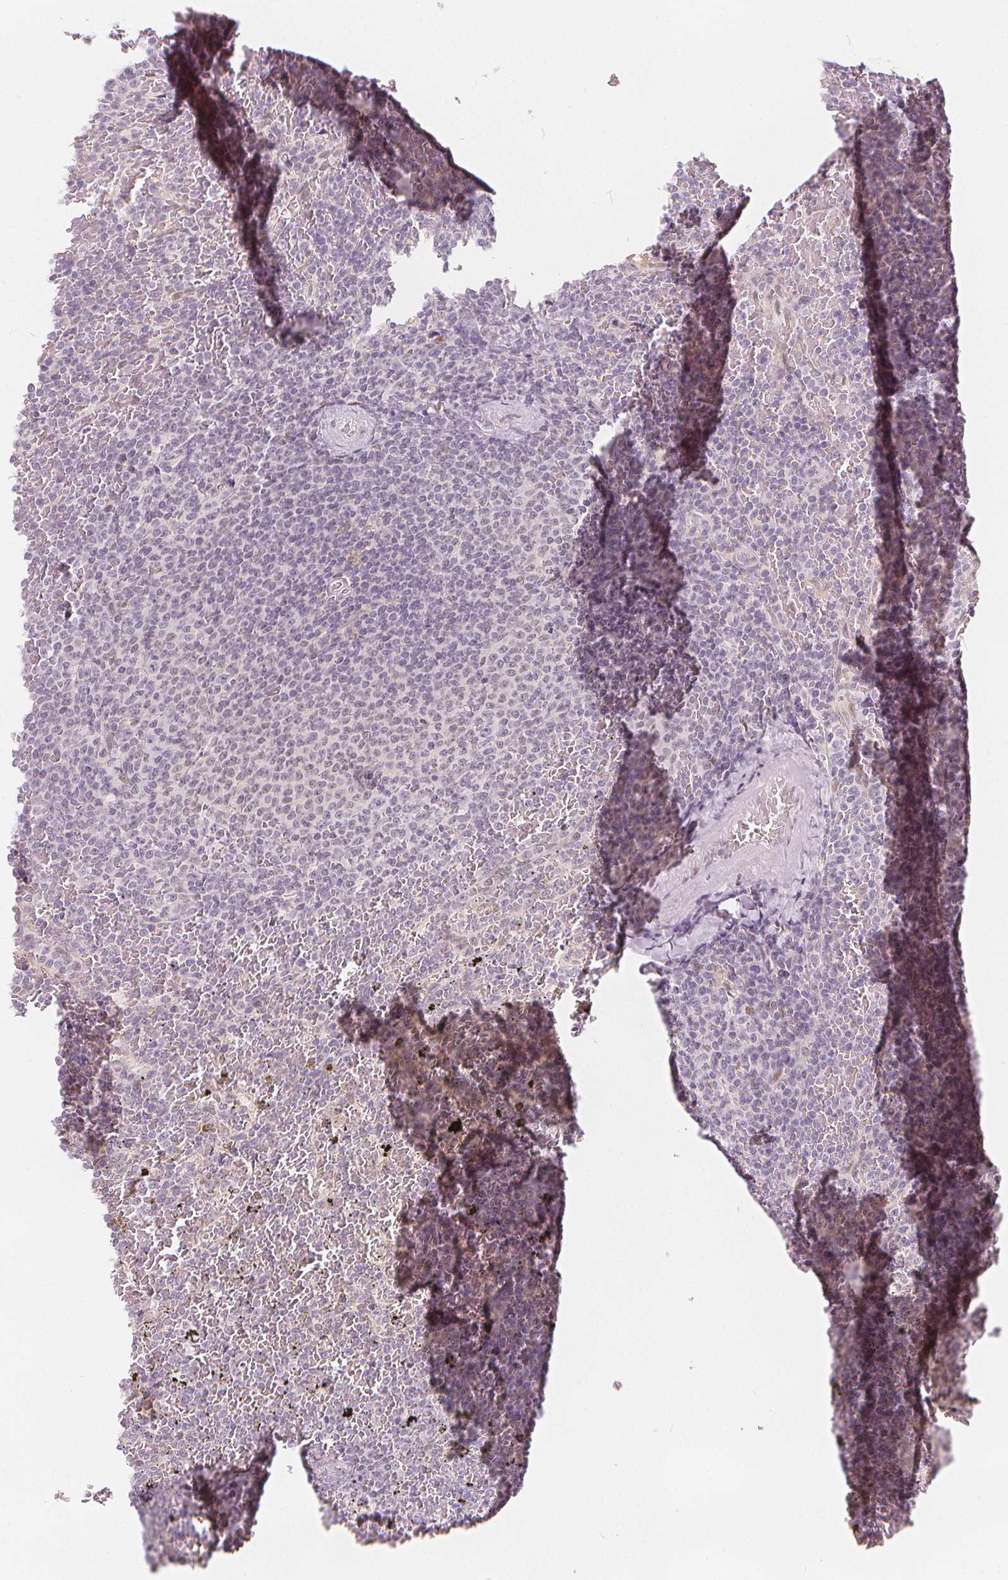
{"staining": {"intensity": "negative", "quantity": "none", "location": "none"}, "tissue": "lymphoma", "cell_type": "Tumor cells", "image_type": "cancer", "snomed": [{"axis": "morphology", "description": "Malignant lymphoma, non-Hodgkin's type, Low grade"}, {"axis": "topography", "description": "Spleen"}], "caption": "Lymphoma stained for a protein using IHC shows no expression tumor cells.", "gene": "DRC3", "patient": {"sex": "female", "age": 77}}